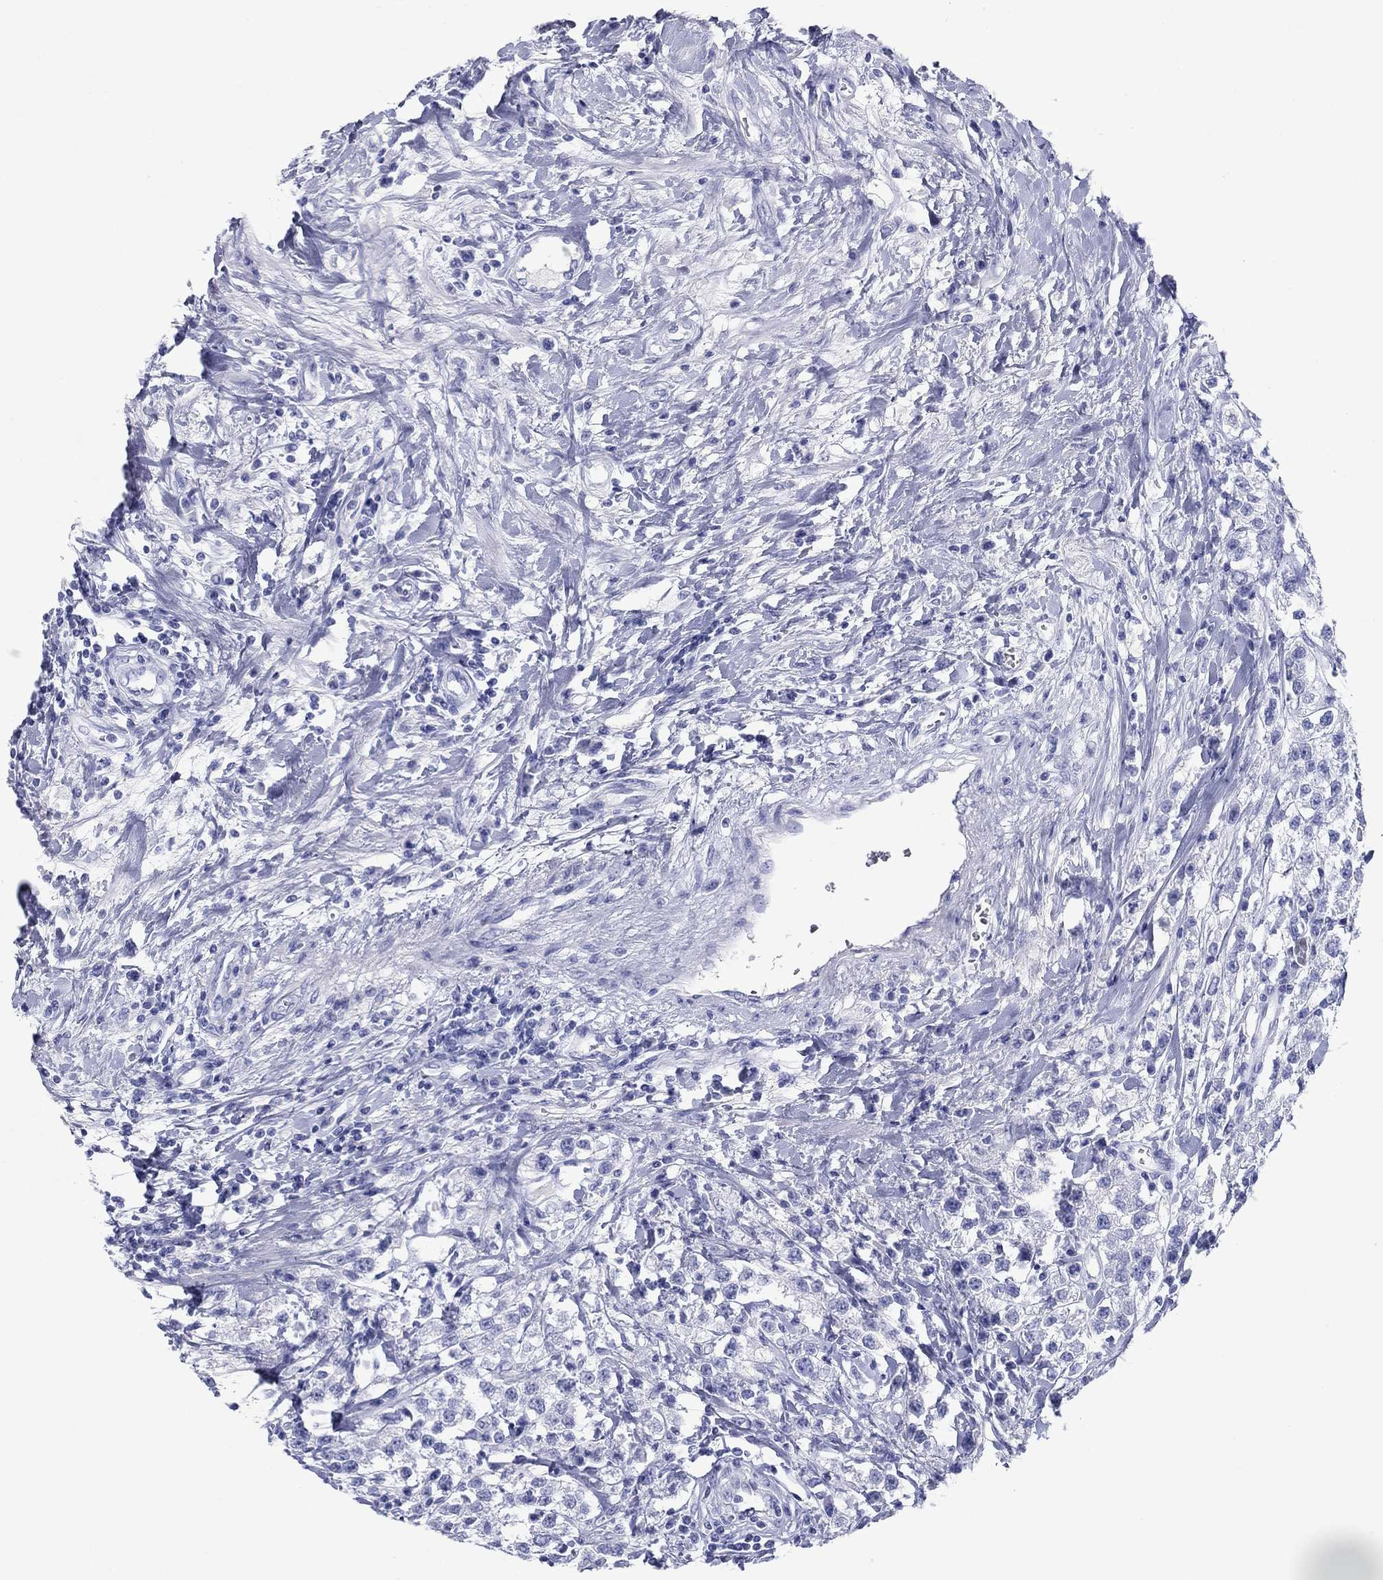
{"staining": {"intensity": "negative", "quantity": "none", "location": "none"}, "tissue": "testis cancer", "cell_type": "Tumor cells", "image_type": "cancer", "snomed": [{"axis": "morphology", "description": "Seminoma, NOS"}, {"axis": "topography", "description": "Testis"}], "caption": "Tumor cells are negative for protein expression in human testis seminoma.", "gene": "ATP4A", "patient": {"sex": "male", "age": 59}}